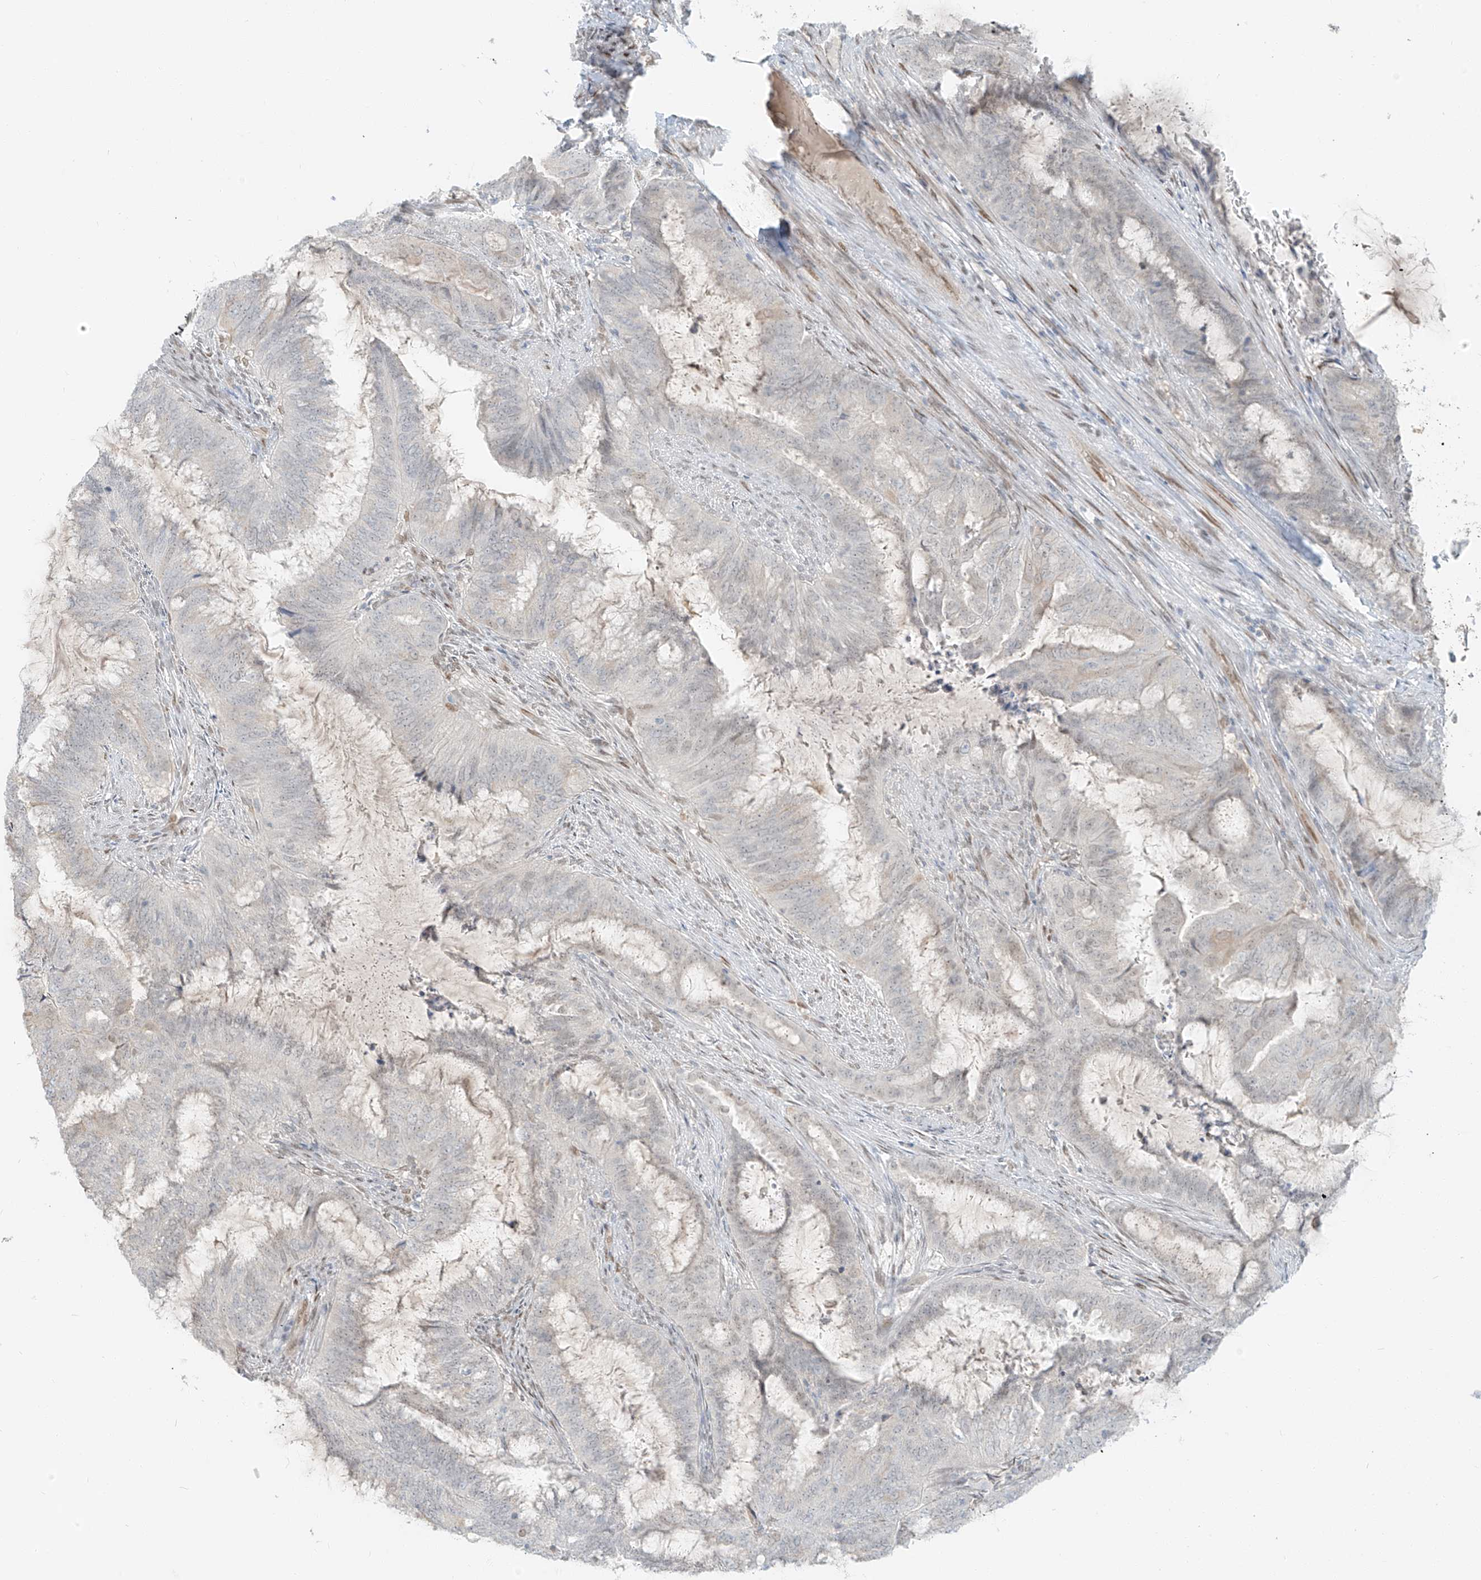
{"staining": {"intensity": "weak", "quantity": "<25%", "location": "nuclear"}, "tissue": "endometrial cancer", "cell_type": "Tumor cells", "image_type": "cancer", "snomed": [{"axis": "morphology", "description": "Adenocarcinoma, NOS"}, {"axis": "topography", "description": "Endometrium"}], "caption": "A photomicrograph of endometrial adenocarcinoma stained for a protein shows no brown staining in tumor cells.", "gene": "ZNF774", "patient": {"sex": "female", "age": 51}}